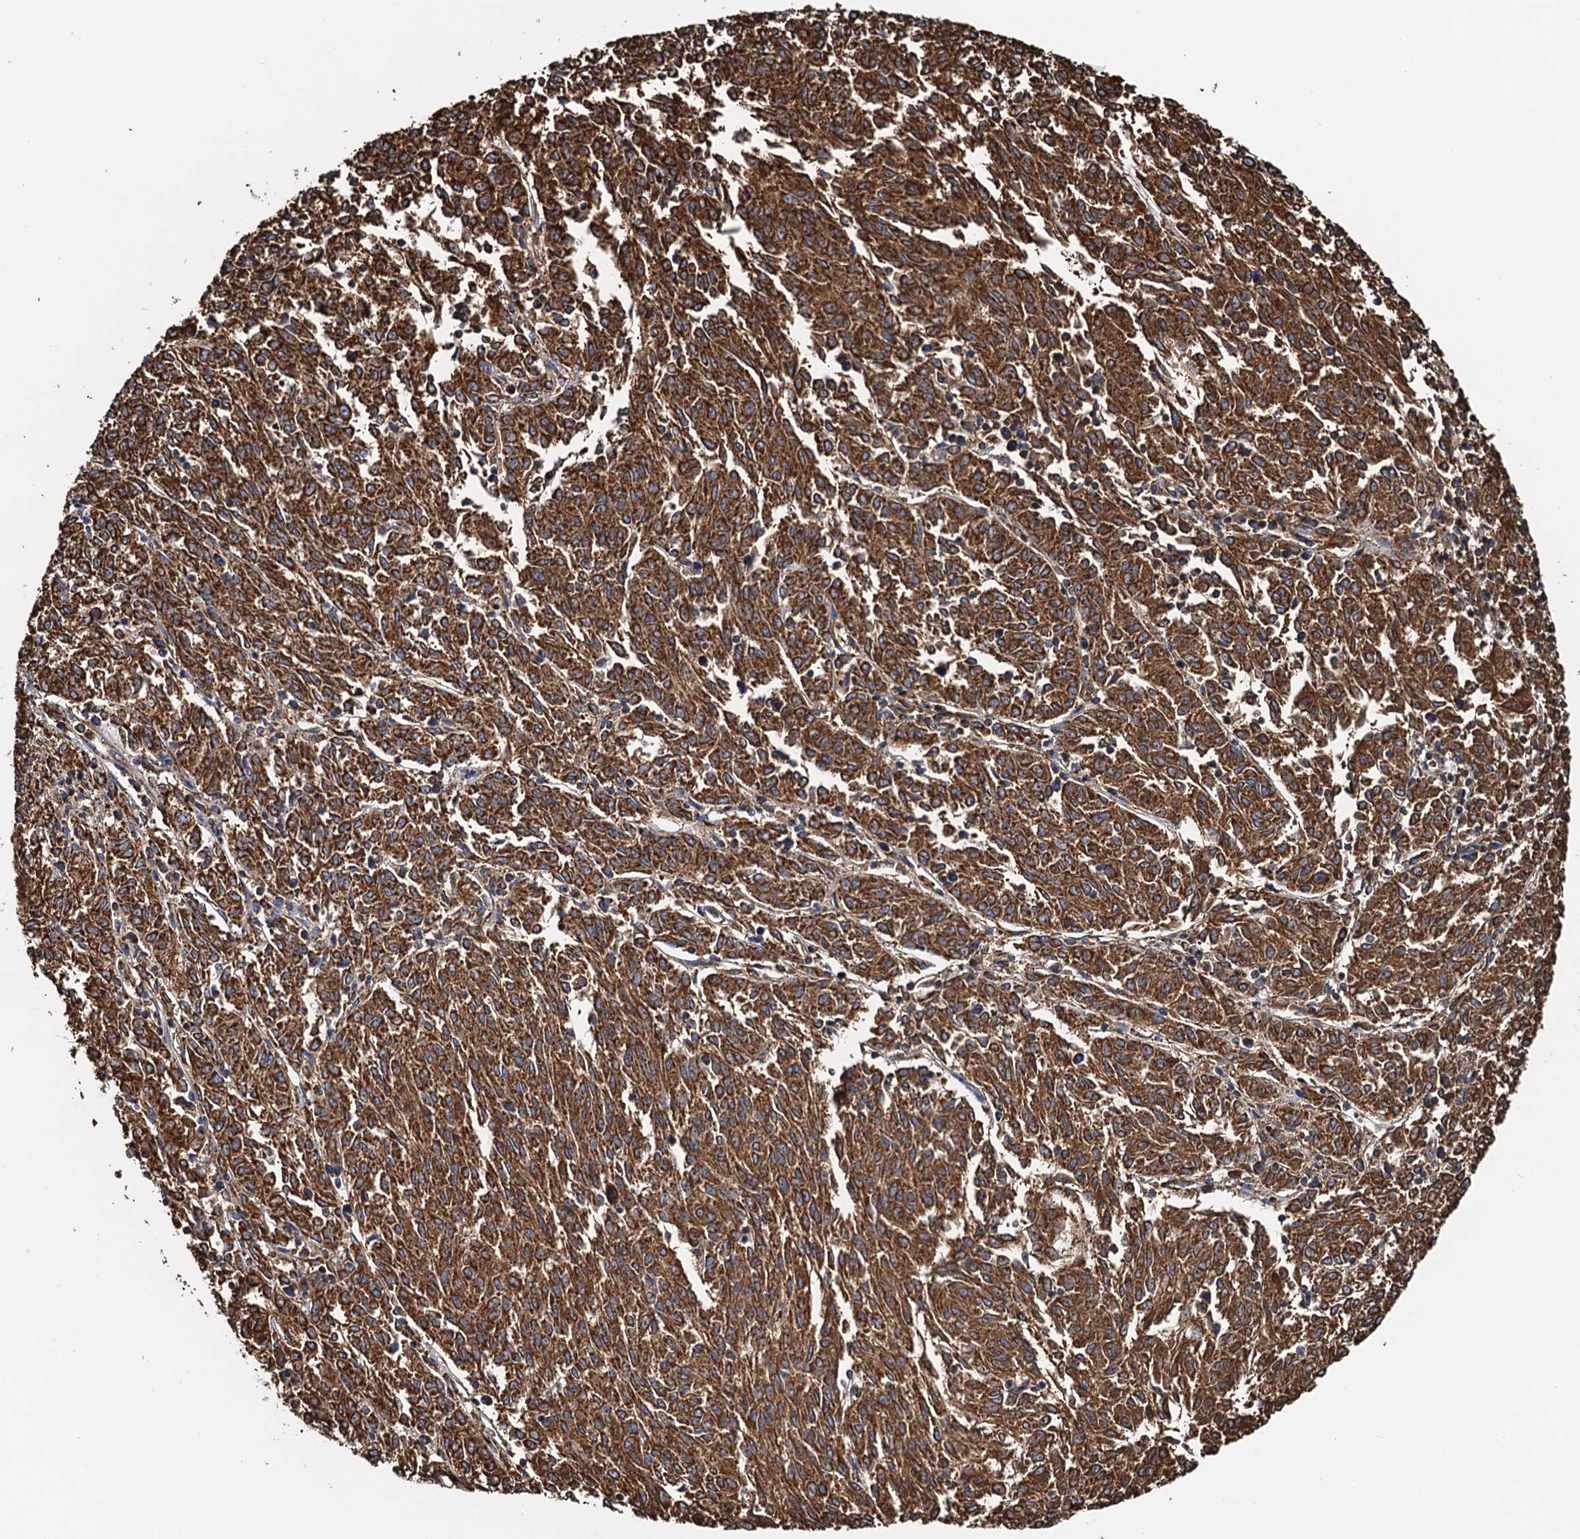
{"staining": {"intensity": "strong", "quantity": ">75%", "location": "cytoplasmic/membranous"}, "tissue": "melanoma", "cell_type": "Tumor cells", "image_type": "cancer", "snomed": [{"axis": "morphology", "description": "Malignant melanoma, NOS"}, {"axis": "topography", "description": "Skin"}], "caption": "Immunohistochemistry (IHC) micrograph of melanoma stained for a protein (brown), which reveals high levels of strong cytoplasmic/membranous staining in about >75% of tumor cells.", "gene": "AAGAB", "patient": {"sex": "female", "age": 72}}